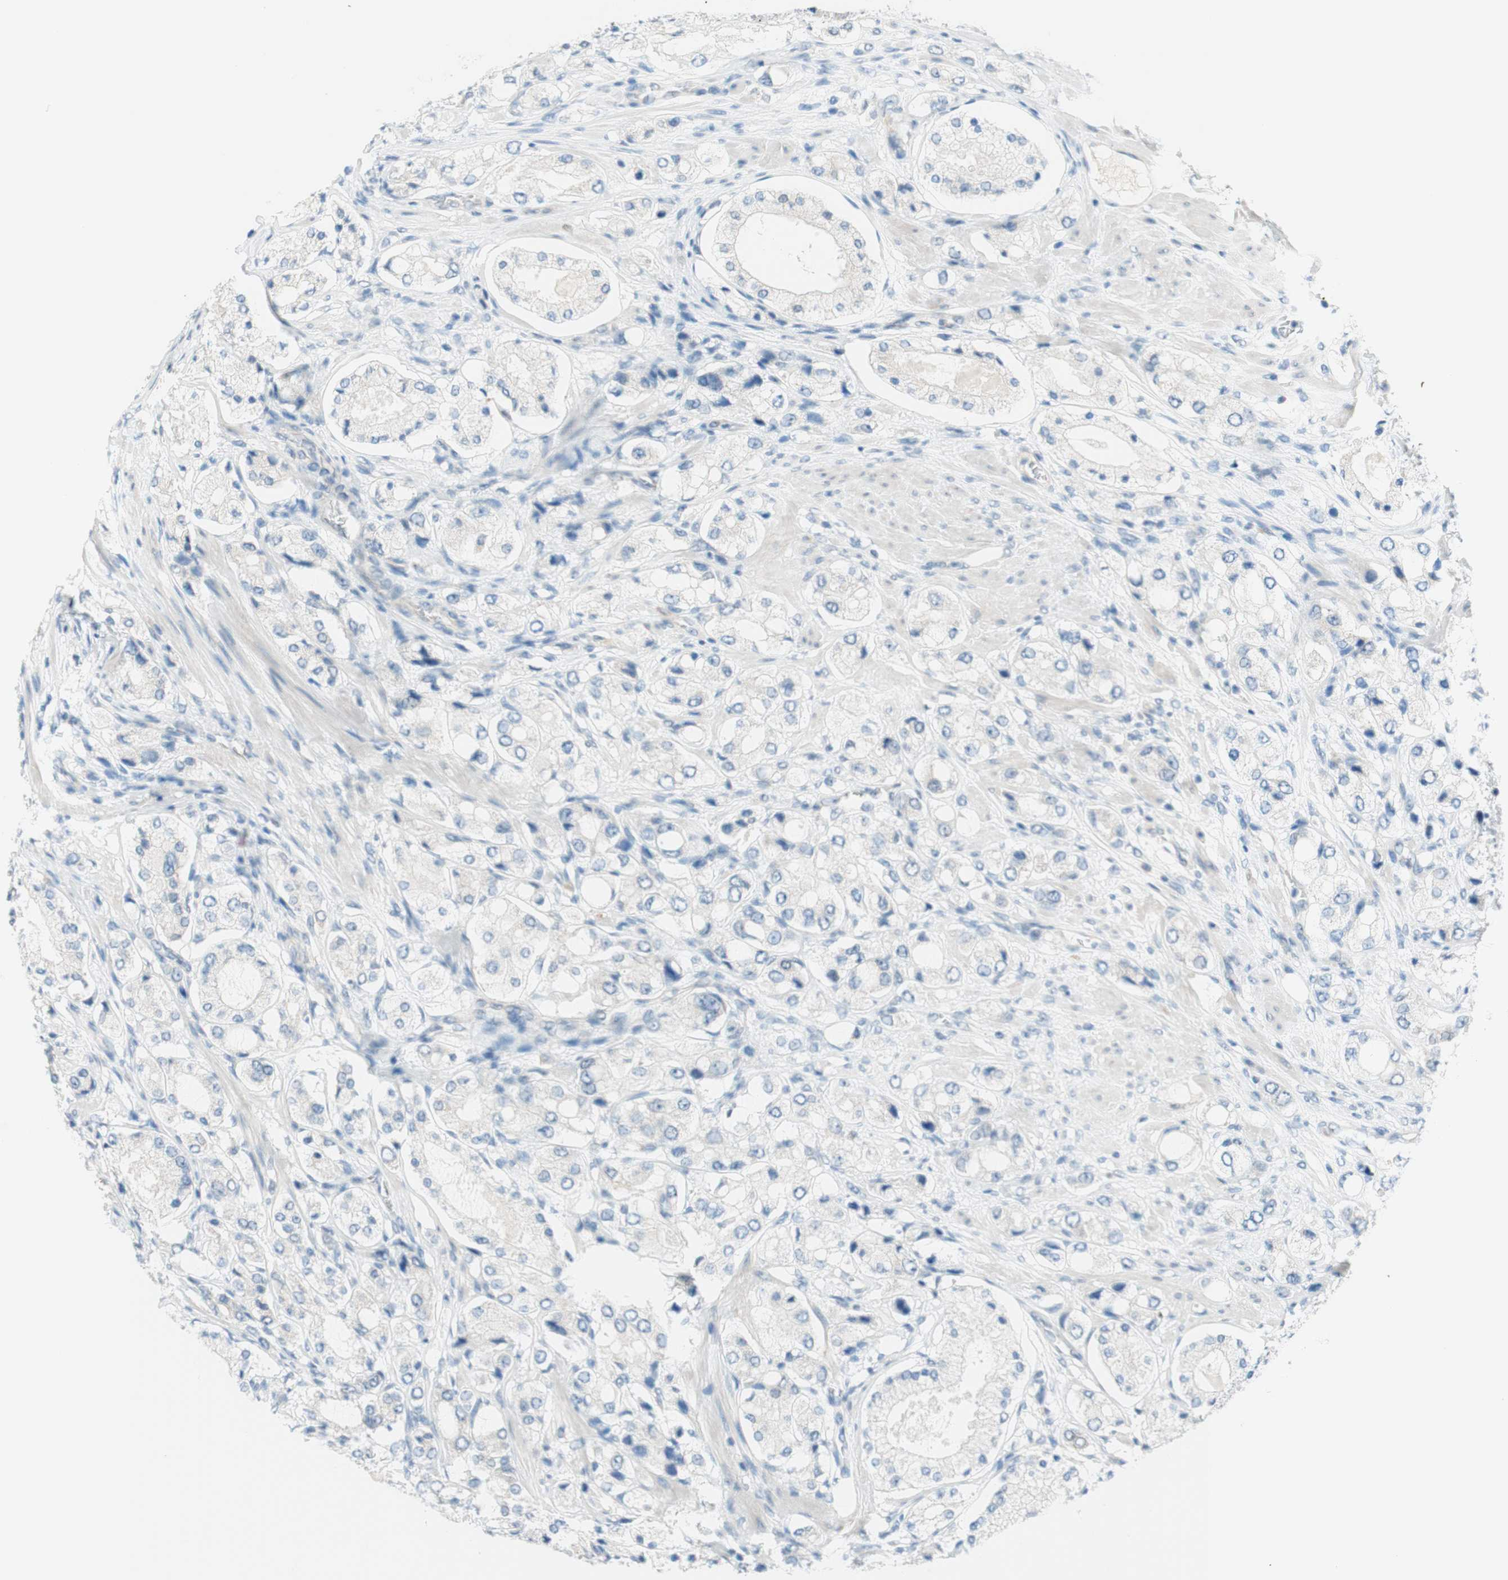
{"staining": {"intensity": "negative", "quantity": "none", "location": "none"}, "tissue": "prostate cancer", "cell_type": "Tumor cells", "image_type": "cancer", "snomed": [{"axis": "morphology", "description": "Adenocarcinoma, High grade"}, {"axis": "topography", "description": "Prostate"}], "caption": "Image shows no protein staining in tumor cells of prostate cancer tissue.", "gene": "JPH1", "patient": {"sex": "male", "age": 65}}